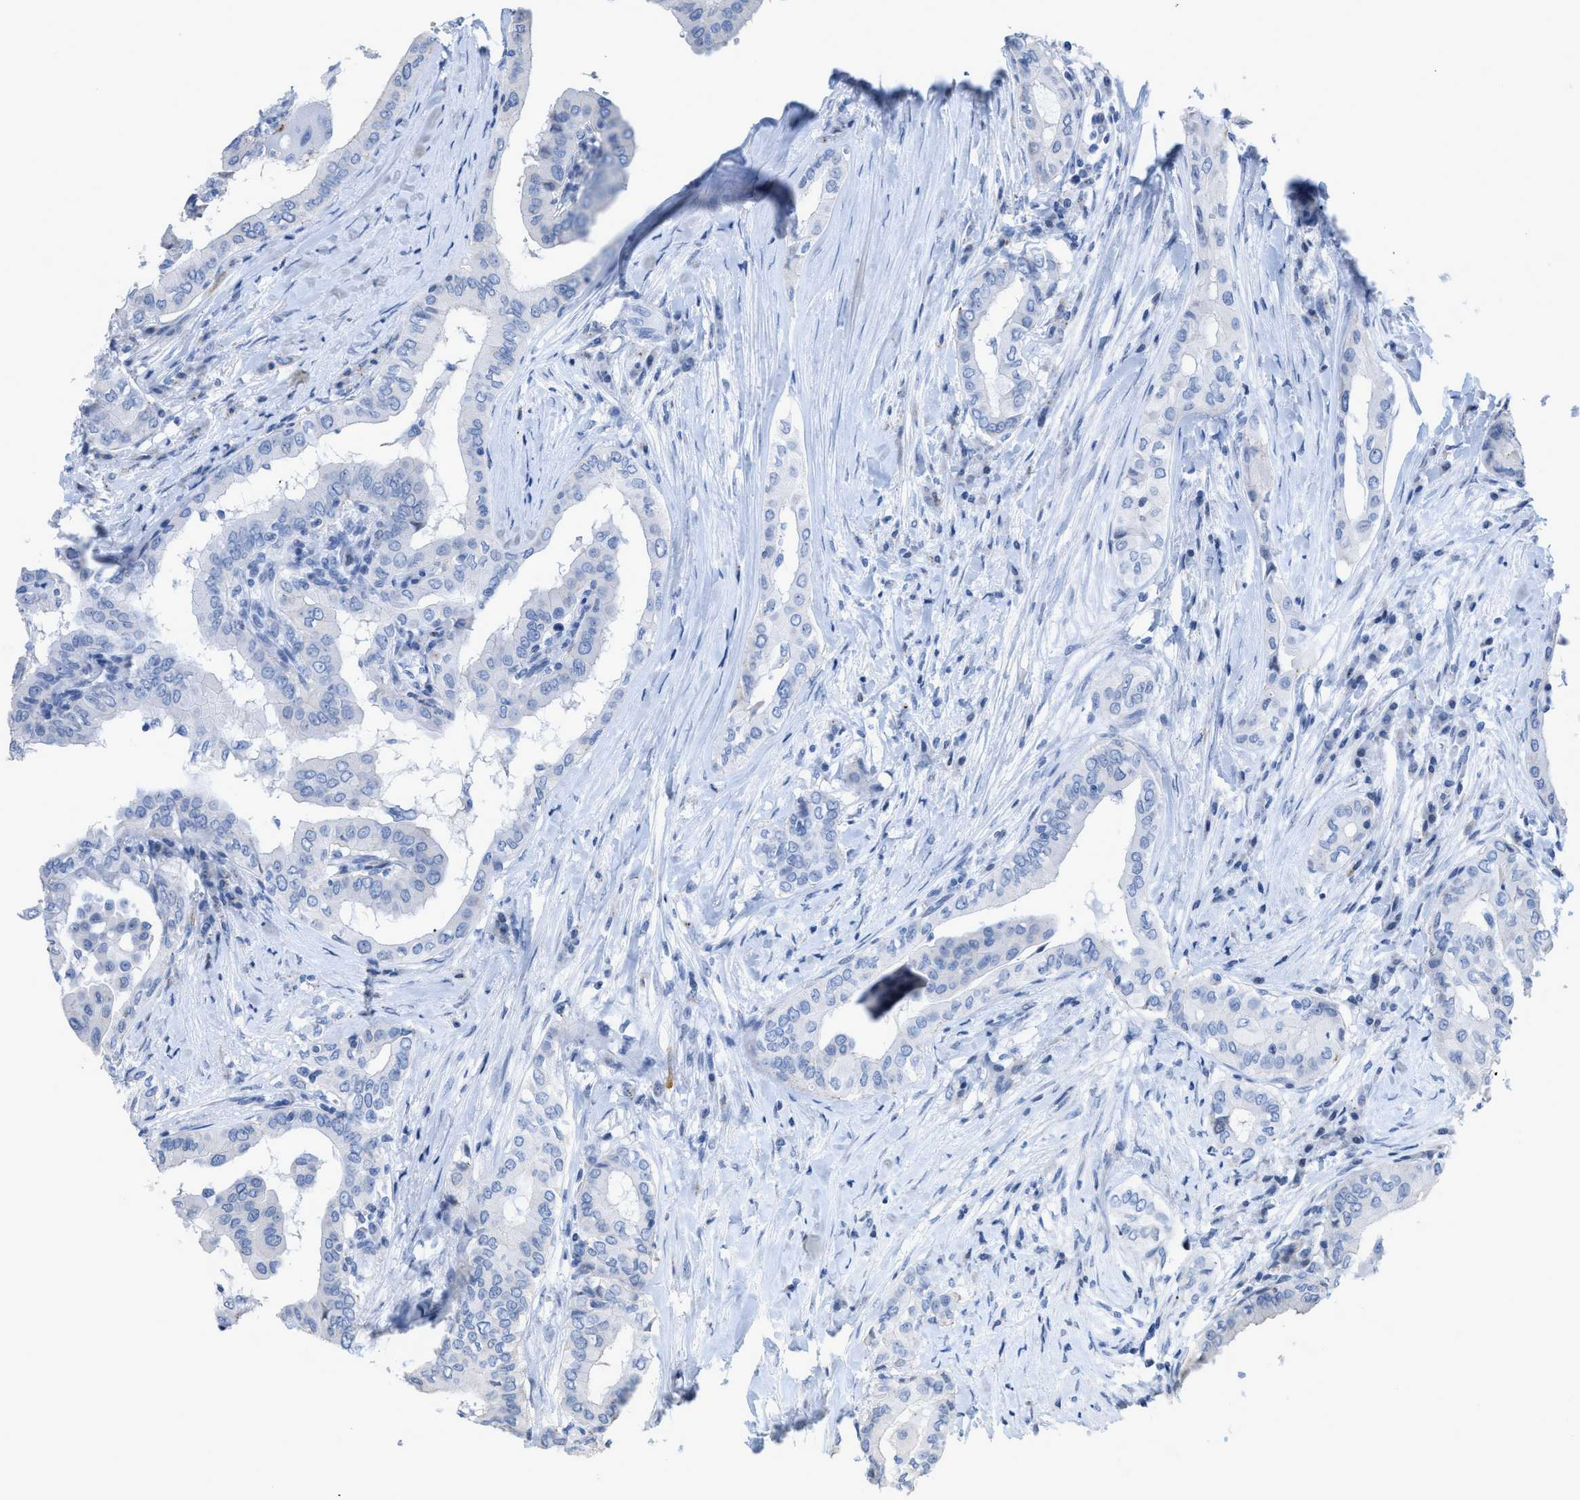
{"staining": {"intensity": "negative", "quantity": "none", "location": "none"}, "tissue": "thyroid cancer", "cell_type": "Tumor cells", "image_type": "cancer", "snomed": [{"axis": "morphology", "description": "Papillary adenocarcinoma, NOS"}, {"axis": "topography", "description": "Thyroid gland"}], "caption": "Immunohistochemical staining of human thyroid papillary adenocarcinoma reveals no significant positivity in tumor cells.", "gene": "CRYM", "patient": {"sex": "male", "age": 33}}